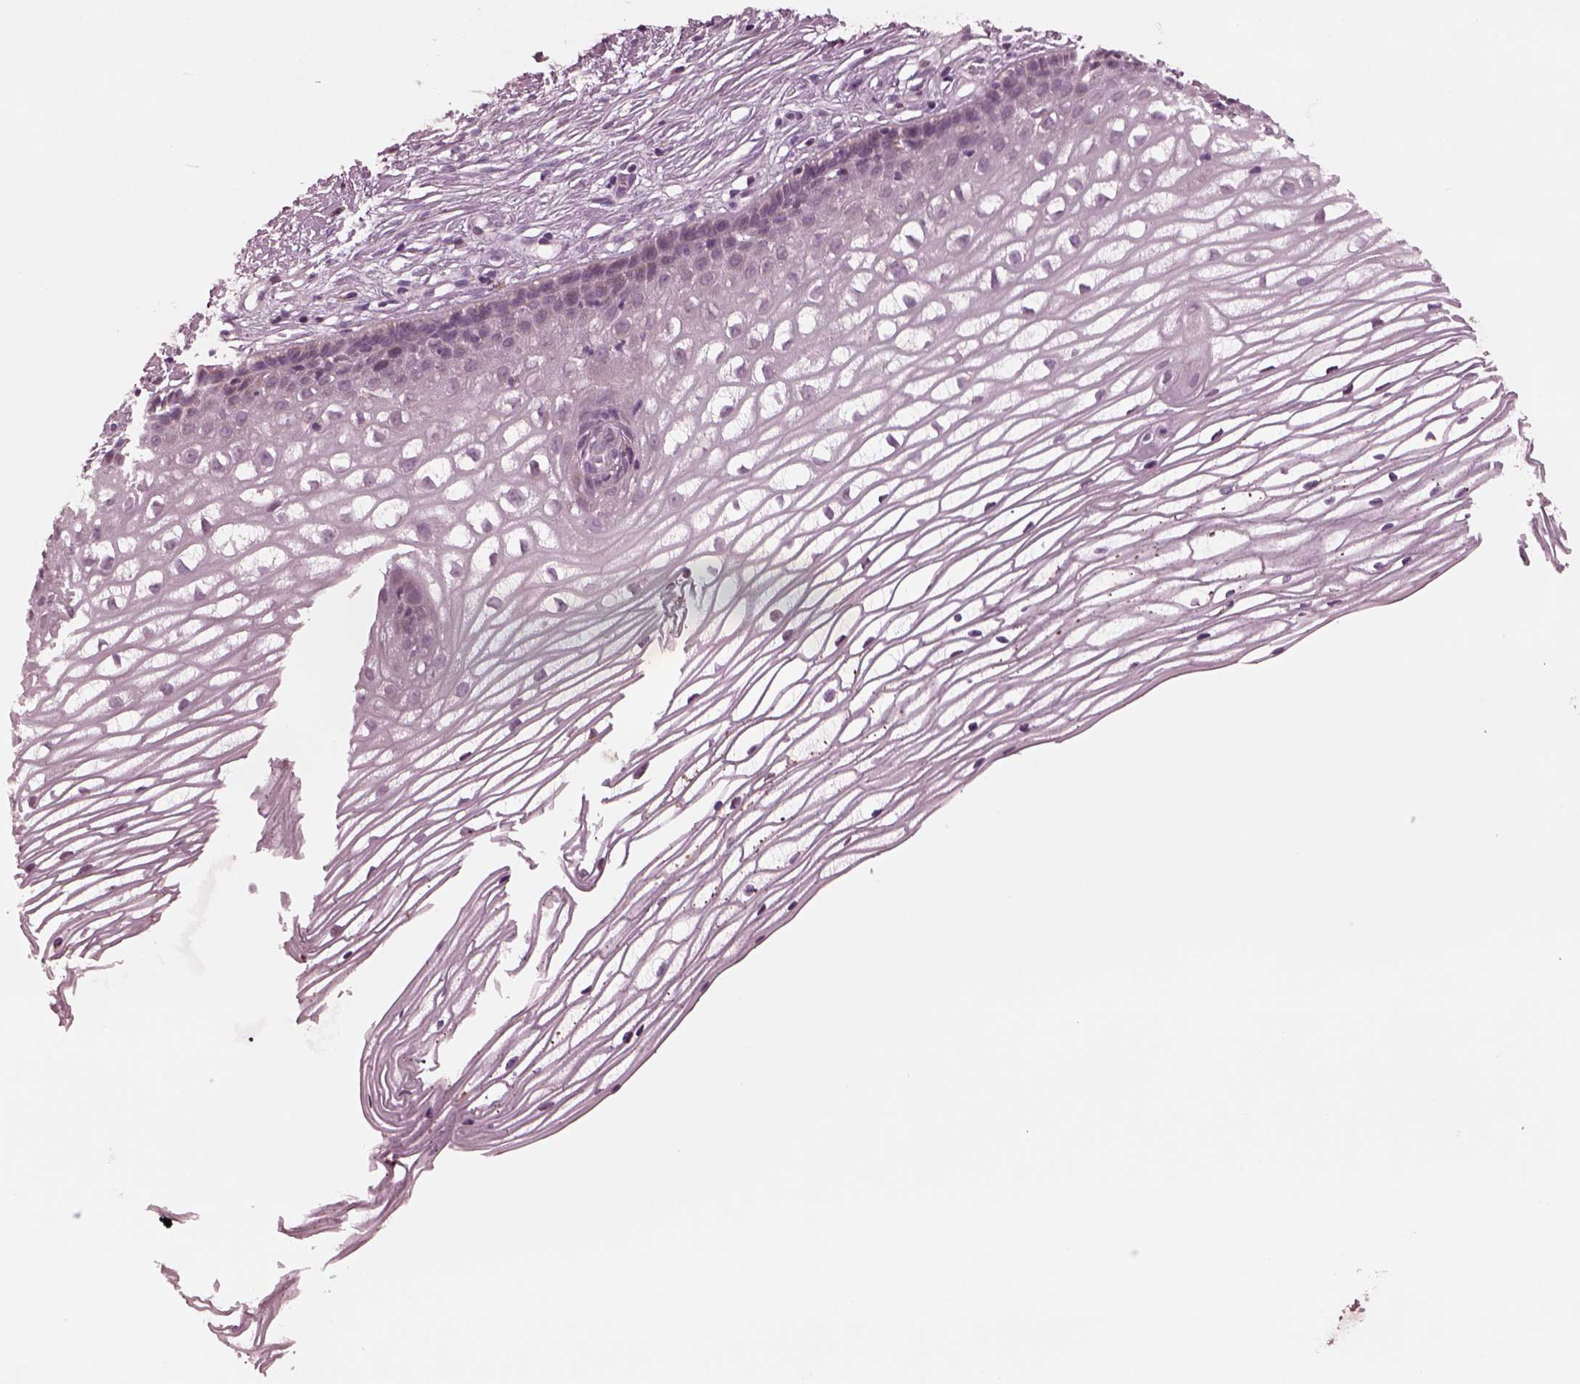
{"staining": {"intensity": "negative", "quantity": "none", "location": "none"}, "tissue": "cervix", "cell_type": "Glandular cells", "image_type": "normal", "snomed": [{"axis": "morphology", "description": "Normal tissue, NOS"}, {"axis": "topography", "description": "Cervix"}], "caption": "An immunohistochemistry (IHC) micrograph of normal cervix is shown. There is no staining in glandular cells of cervix.", "gene": "CELSR3", "patient": {"sex": "female", "age": 40}}